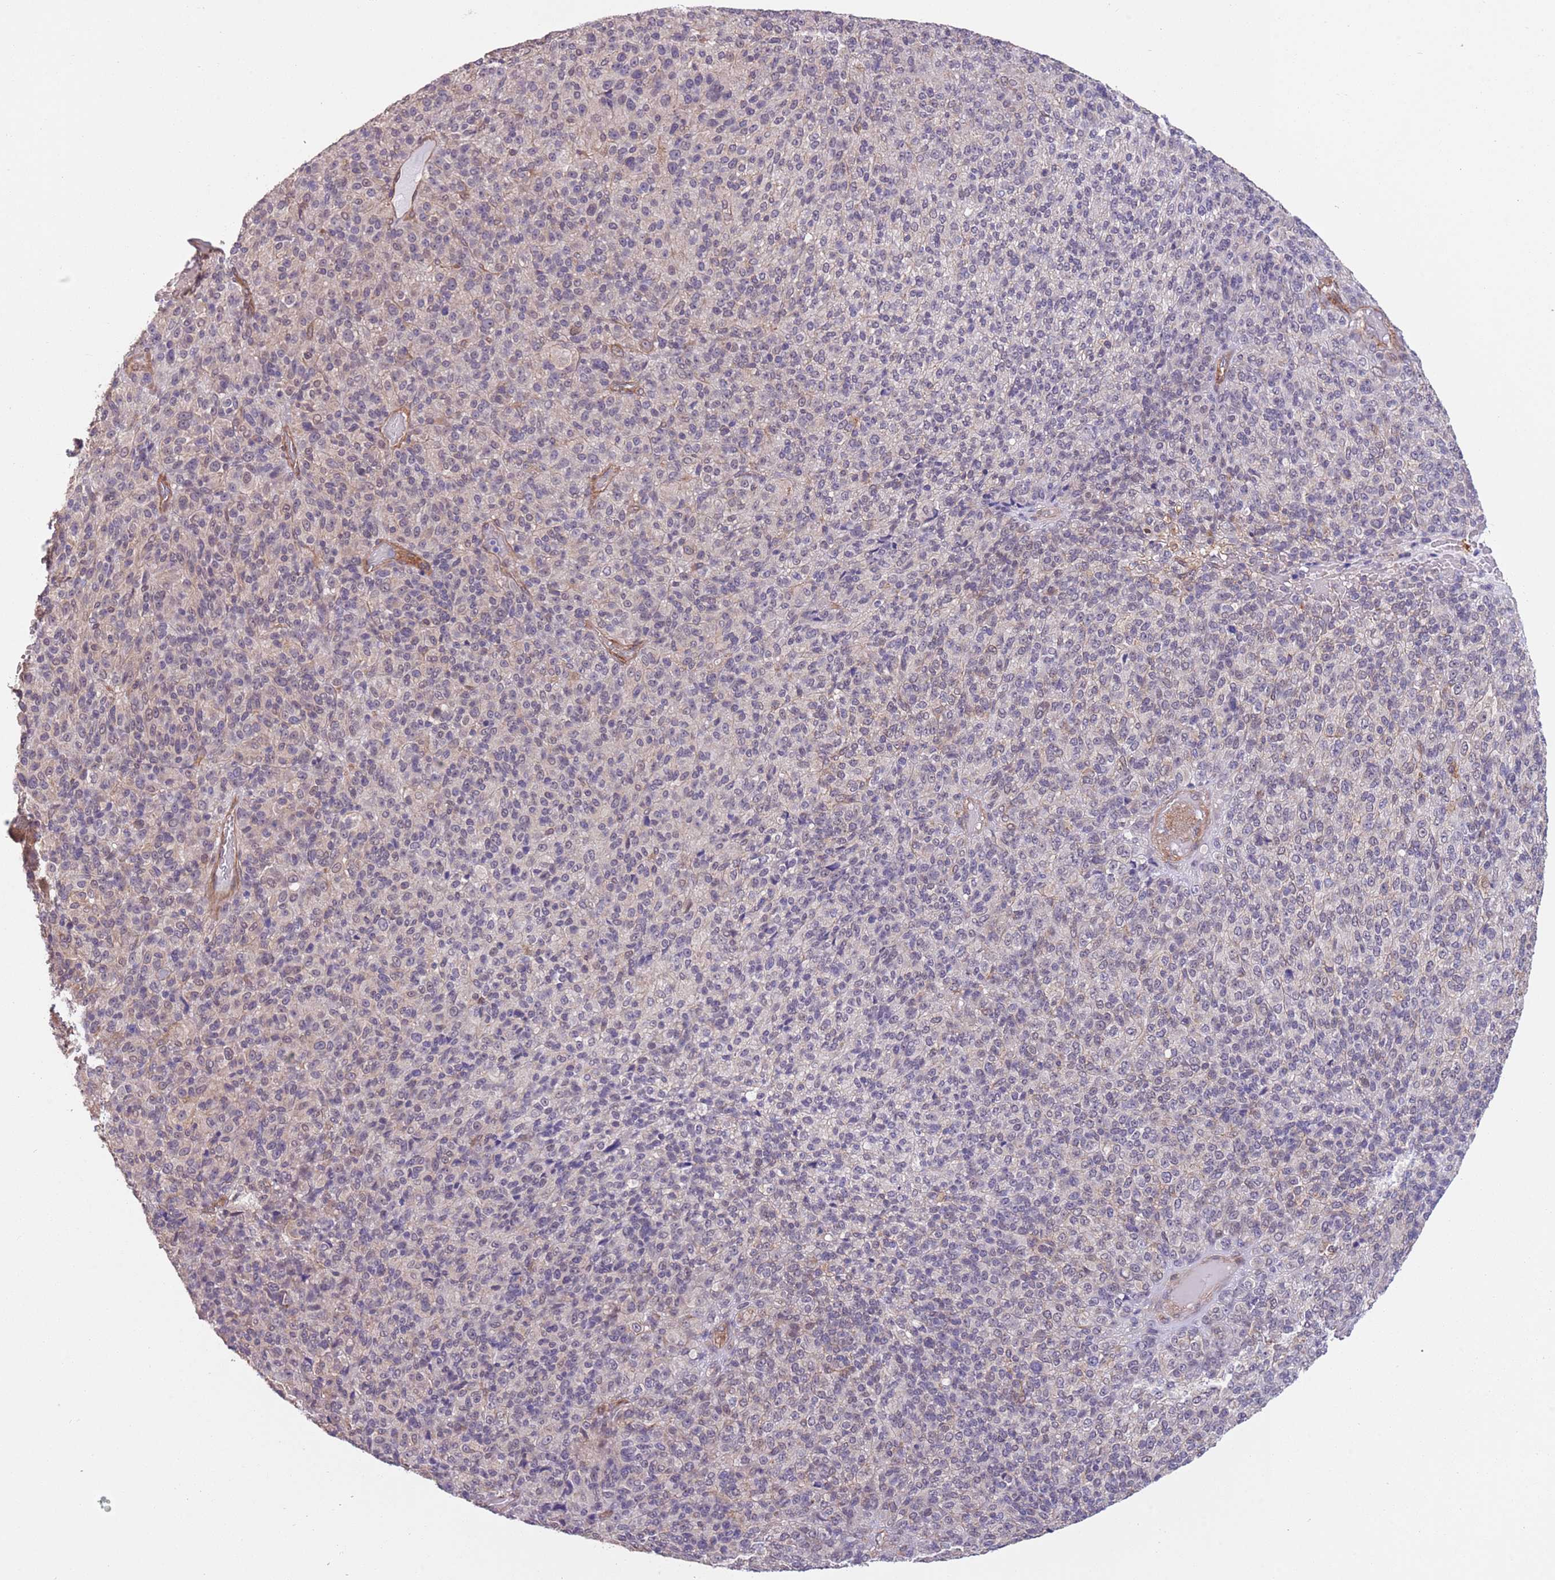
{"staining": {"intensity": "weak", "quantity": "<25%", "location": "nuclear"}, "tissue": "melanoma", "cell_type": "Tumor cells", "image_type": "cancer", "snomed": [{"axis": "morphology", "description": "Malignant melanoma, Metastatic site"}, {"axis": "topography", "description": "Brain"}], "caption": "High magnification brightfield microscopy of melanoma stained with DAB (3,3'-diaminobenzidine) (brown) and counterstained with hematoxylin (blue): tumor cells show no significant staining.", "gene": "CREBZF", "patient": {"sex": "female", "age": 56}}